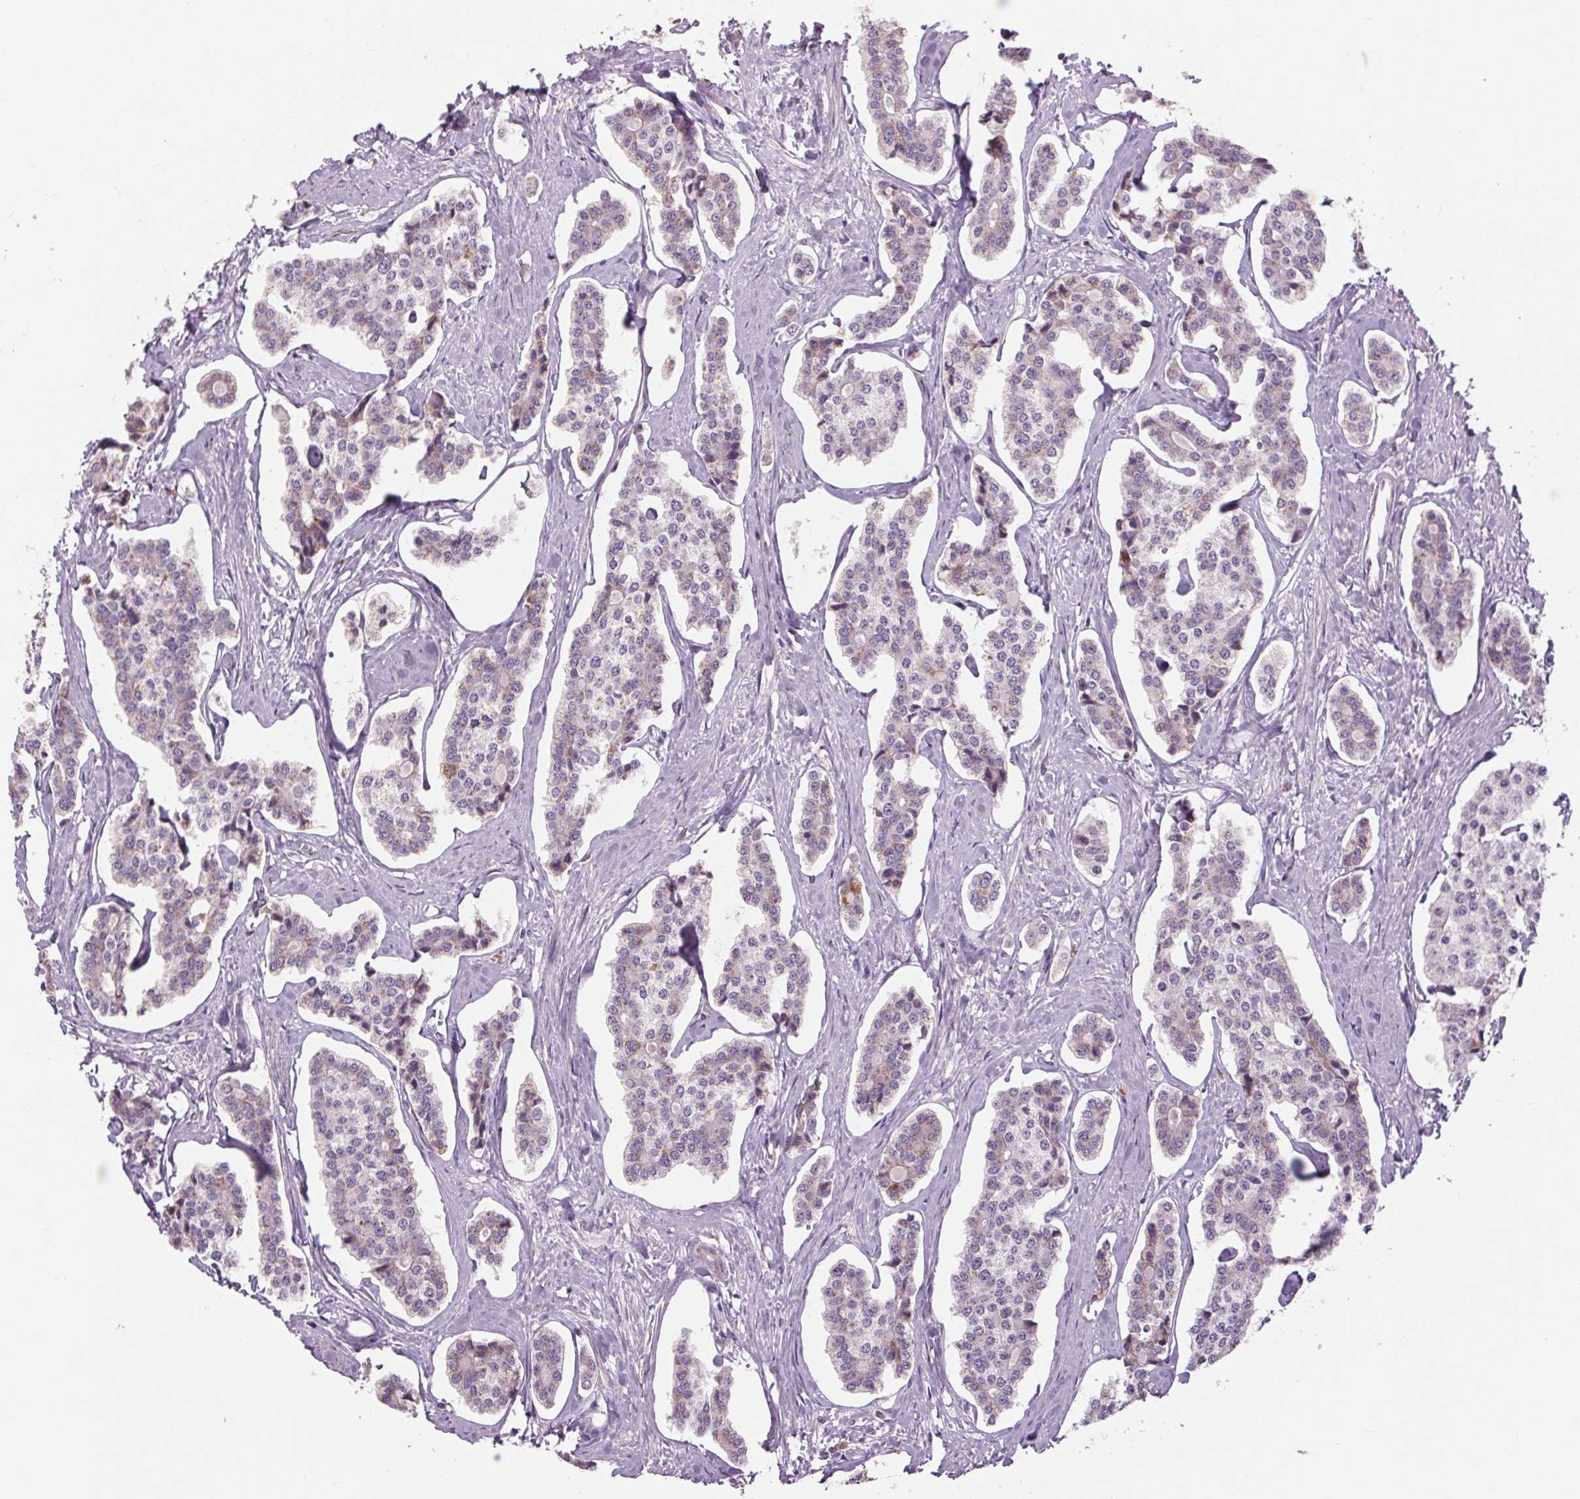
{"staining": {"intensity": "negative", "quantity": "none", "location": "none"}, "tissue": "carcinoid", "cell_type": "Tumor cells", "image_type": "cancer", "snomed": [{"axis": "morphology", "description": "Carcinoid, malignant, NOS"}, {"axis": "topography", "description": "Small intestine"}], "caption": "Tumor cells are negative for protein expression in human carcinoid (malignant). The staining is performed using DAB brown chromogen with nuclei counter-stained in using hematoxylin.", "gene": "COX6A1", "patient": {"sex": "female", "age": 65}}